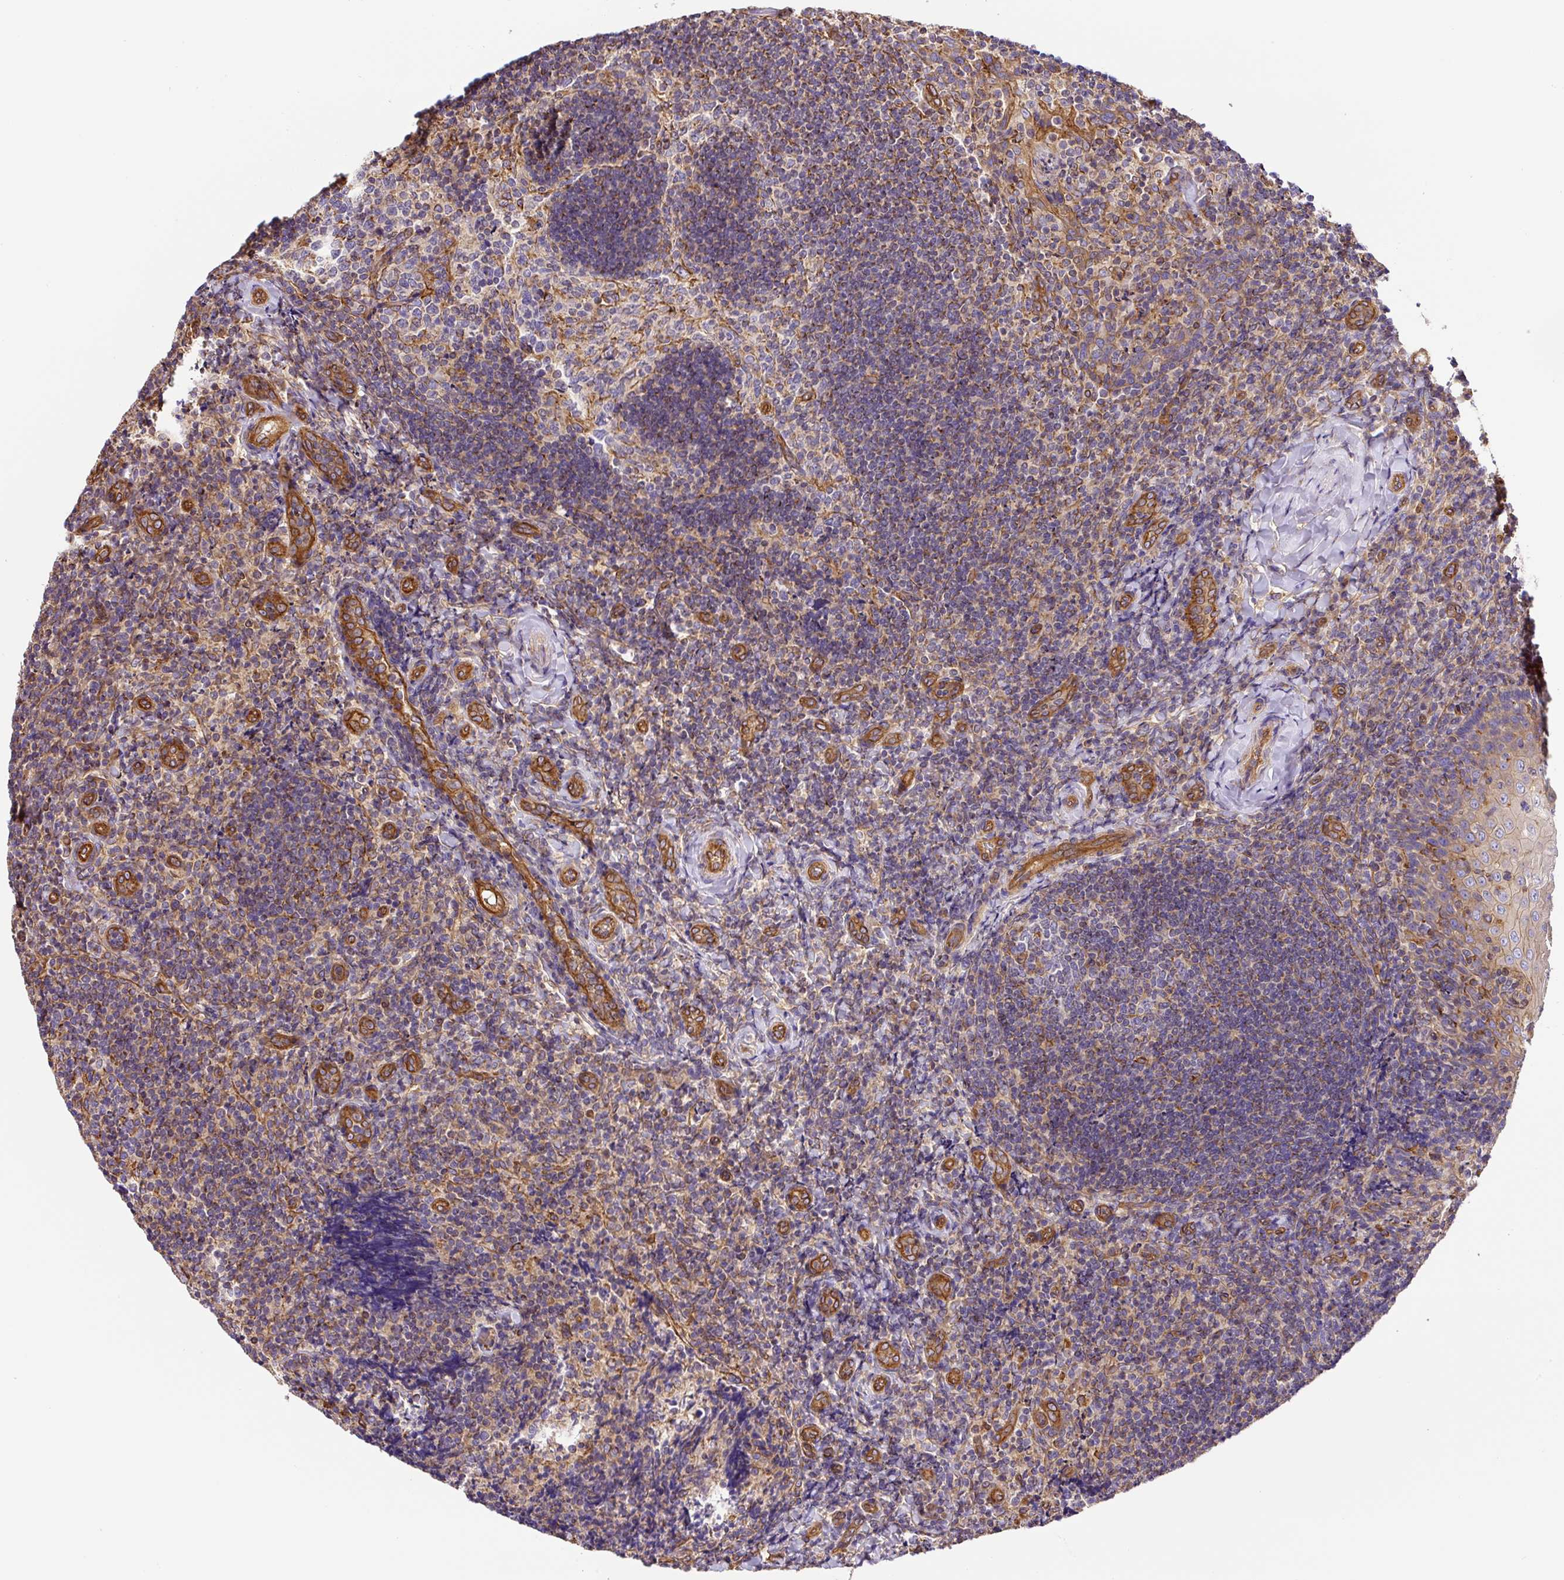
{"staining": {"intensity": "negative", "quantity": "none", "location": "none"}, "tissue": "tonsil", "cell_type": "Germinal center cells", "image_type": "normal", "snomed": [{"axis": "morphology", "description": "Normal tissue, NOS"}, {"axis": "topography", "description": "Tonsil"}], "caption": "Immunohistochemistry micrograph of unremarkable tonsil: human tonsil stained with DAB demonstrates no significant protein positivity in germinal center cells.", "gene": "DCTN1", "patient": {"sex": "female", "age": 10}}